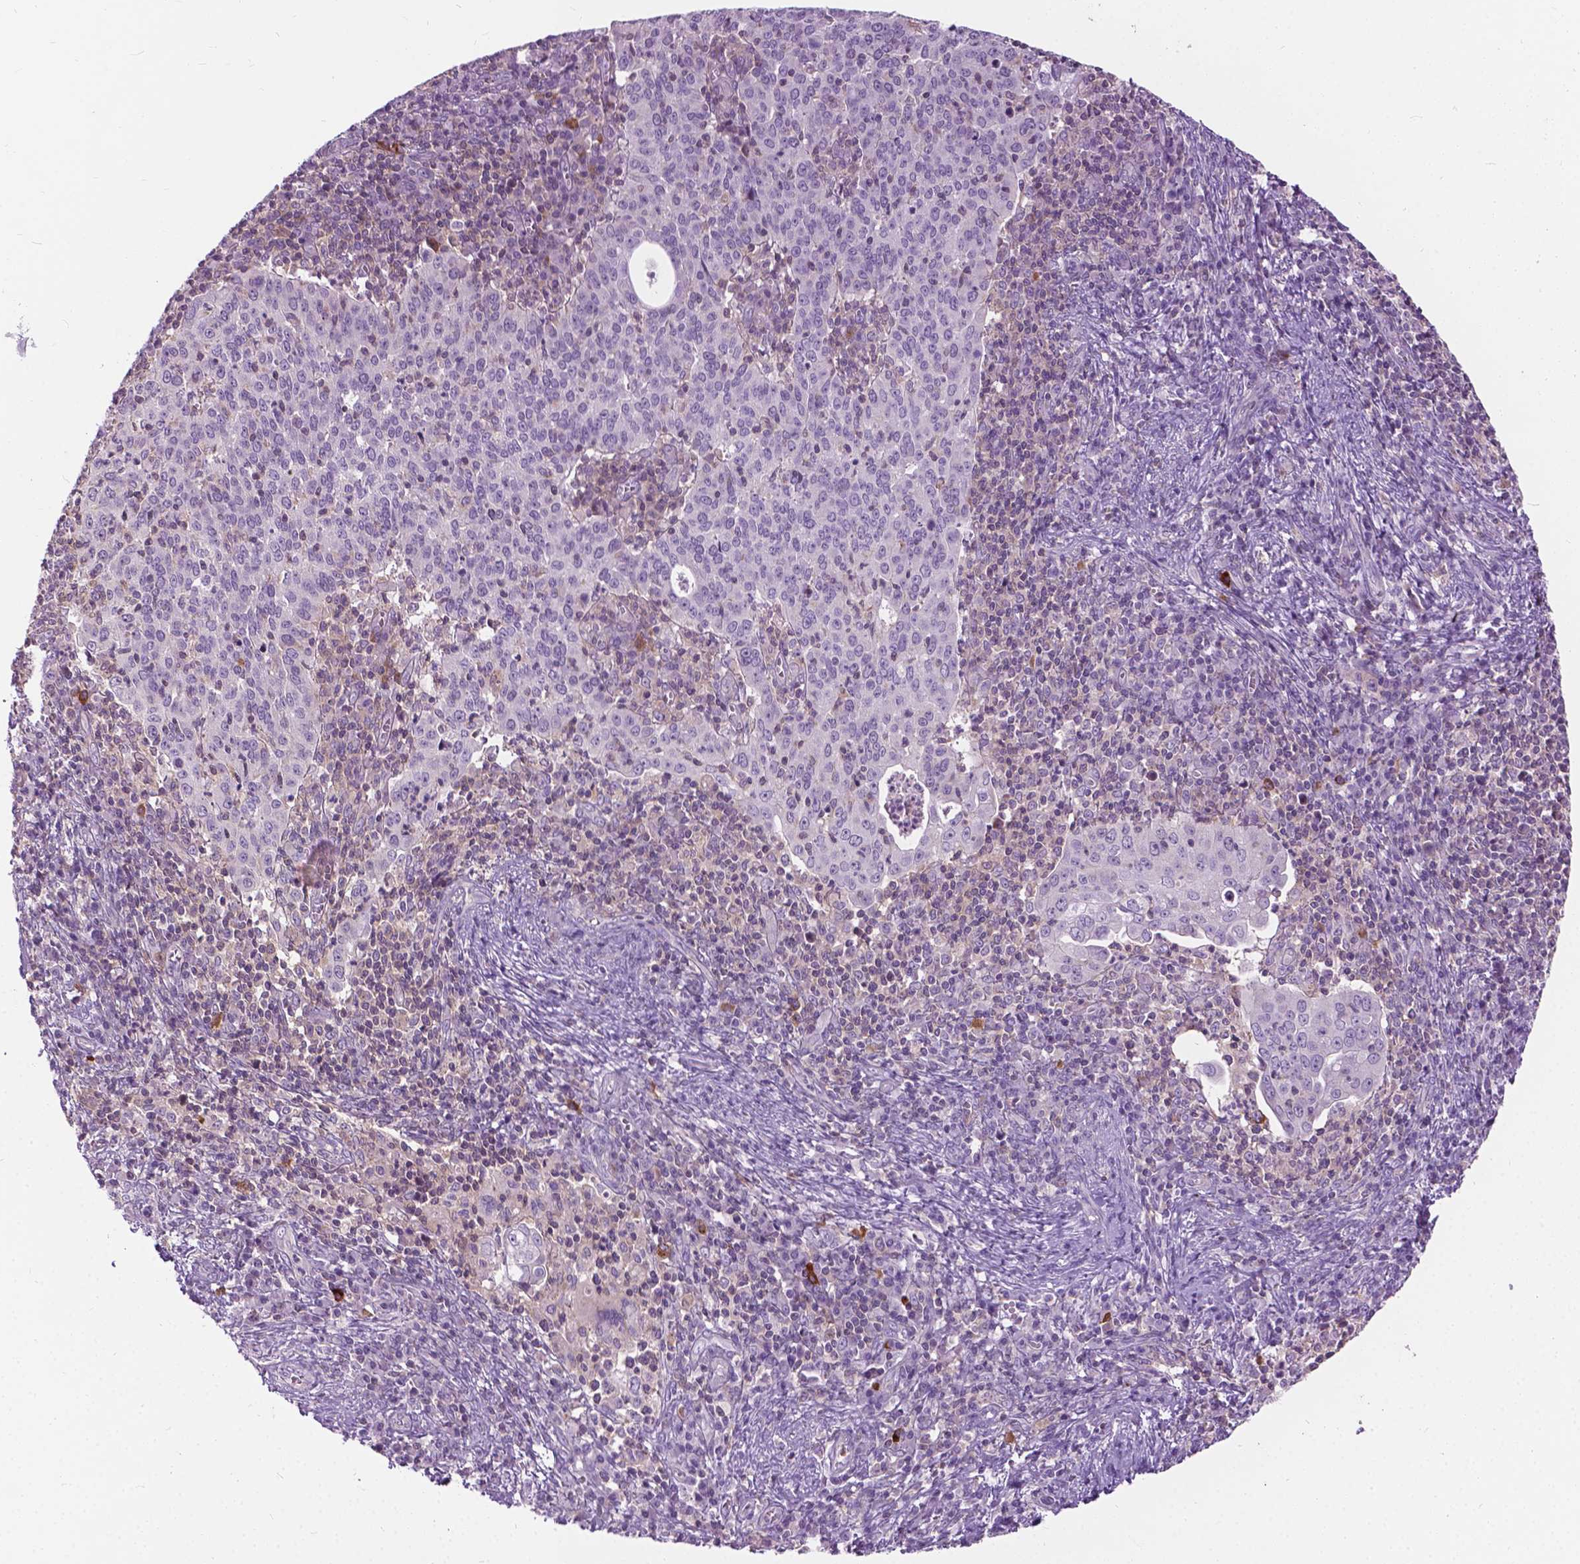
{"staining": {"intensity": "negative", "quantity": "none", "location": "none"}, "tissue": "cervical cancer", "cell_type": "Tumor cells", "image_type": "cancer", "snomed": [{"axis": "morphology", "description": "Squamous cell carcinoma, NOS"}, {"axis": "topography", "description": "Cervix"}], "caption": "Human cervical cancer stained for a protein using immunohistochemistry (IHC) reveals no positivity in tumor cells.", "gene": "JAK3", "patient": {"sex": "female", "age": 39}}